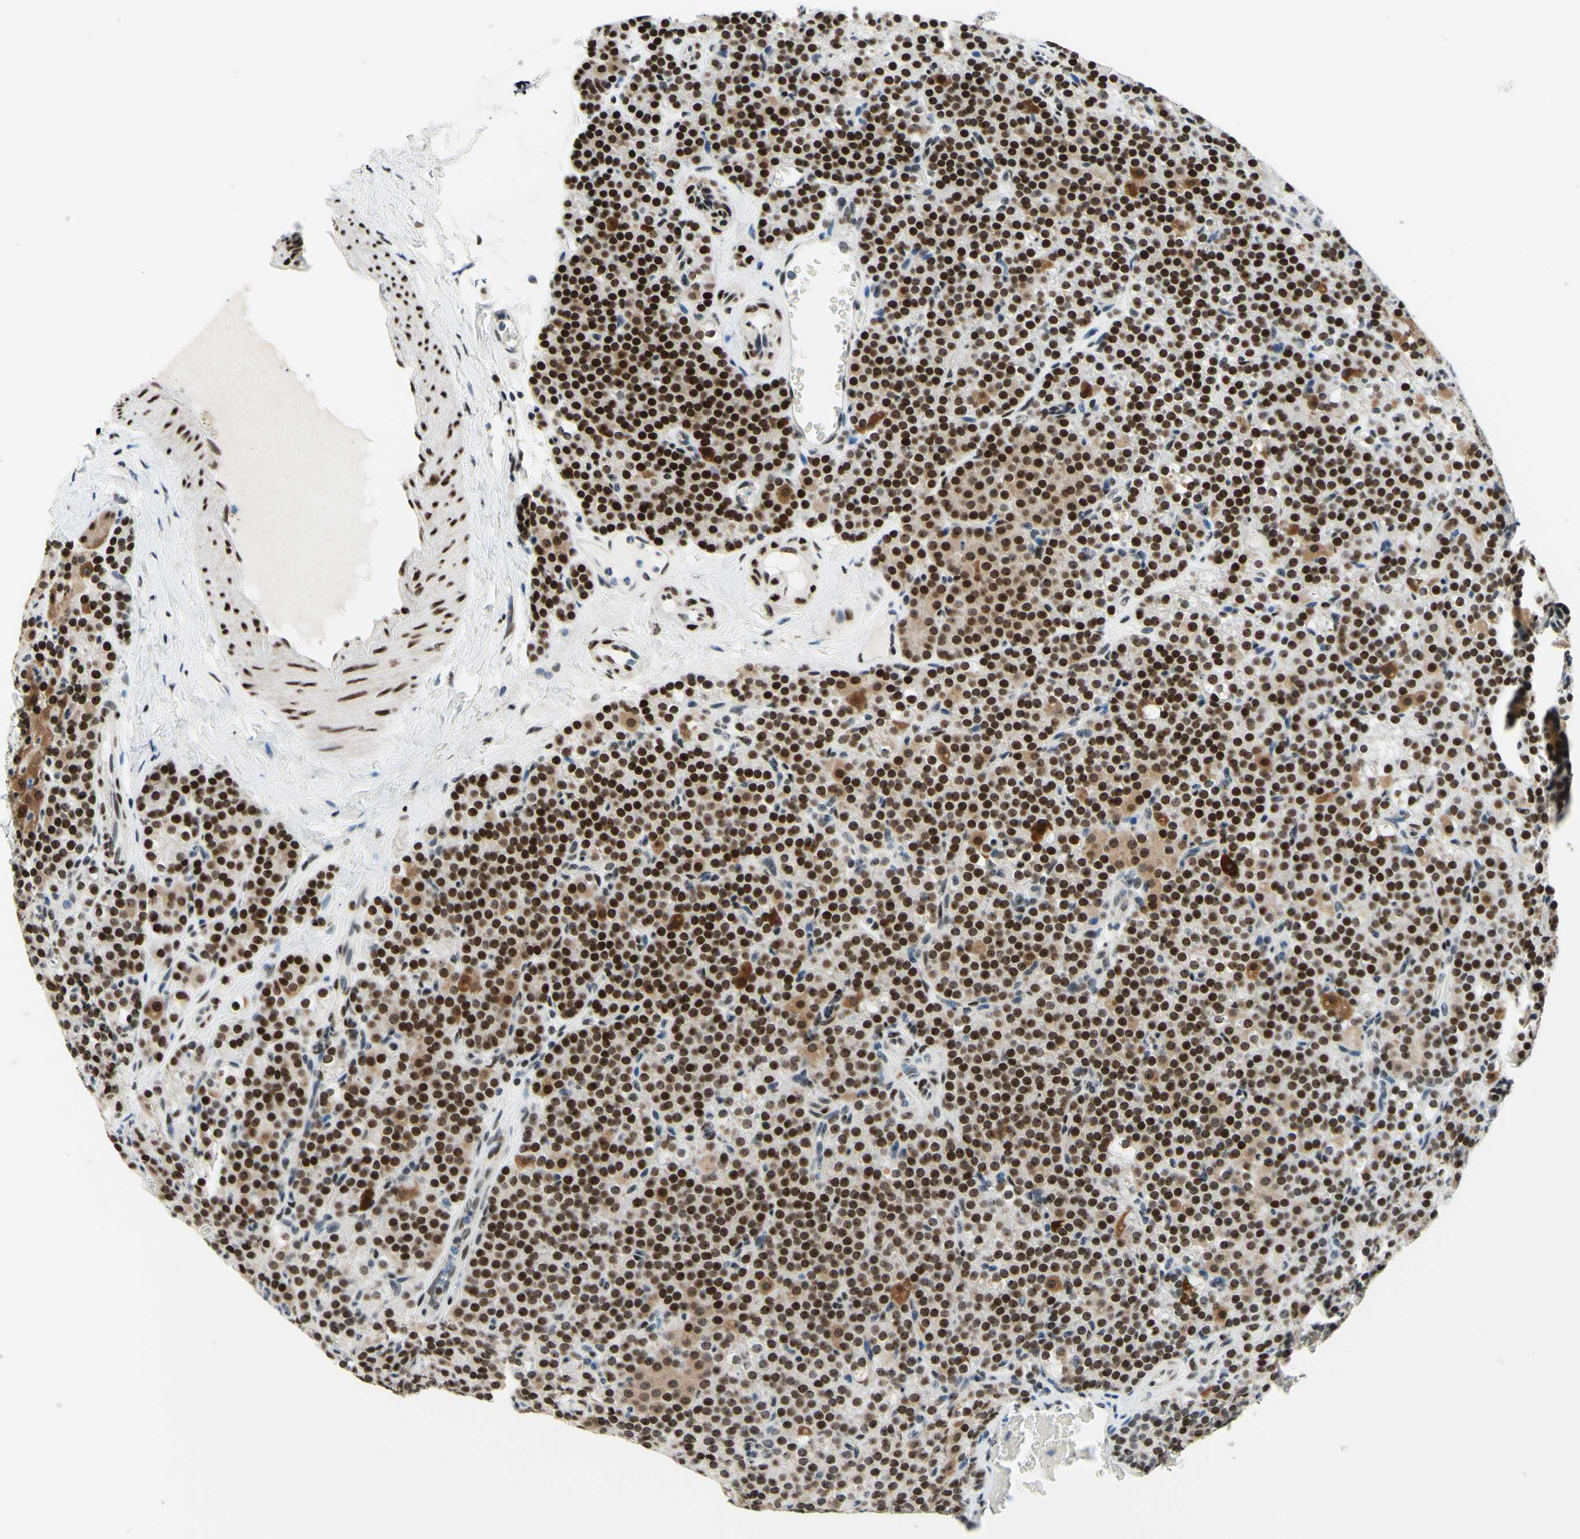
{"staining": {"intensity": "moderate", "quantity": ">75%", "location": "cytoplasmic/membranous,nuclear"}, "tissue": "parathyroid gland", "cell_type": "Glandular cells", "image_type": "normal", "snomed": [{"axis": "morphology", "description": "Normal tissue, NOS"}, {"axis": "topography", "description": "Parathyroid gland"}], "caption": "IHC micrograph of normal parathyroid gland: human parathyroid gland stained using immunohistochemistry demonstrates medium levels of moderate protein expression localized specifically in the cytoplasmic/membranous,nuclear of glandular cells, appearing as a cytoplasmic/membranous,nuclear brown color.", "gene": "CBX7", "patient": {"sex": "female", "age": 57}}